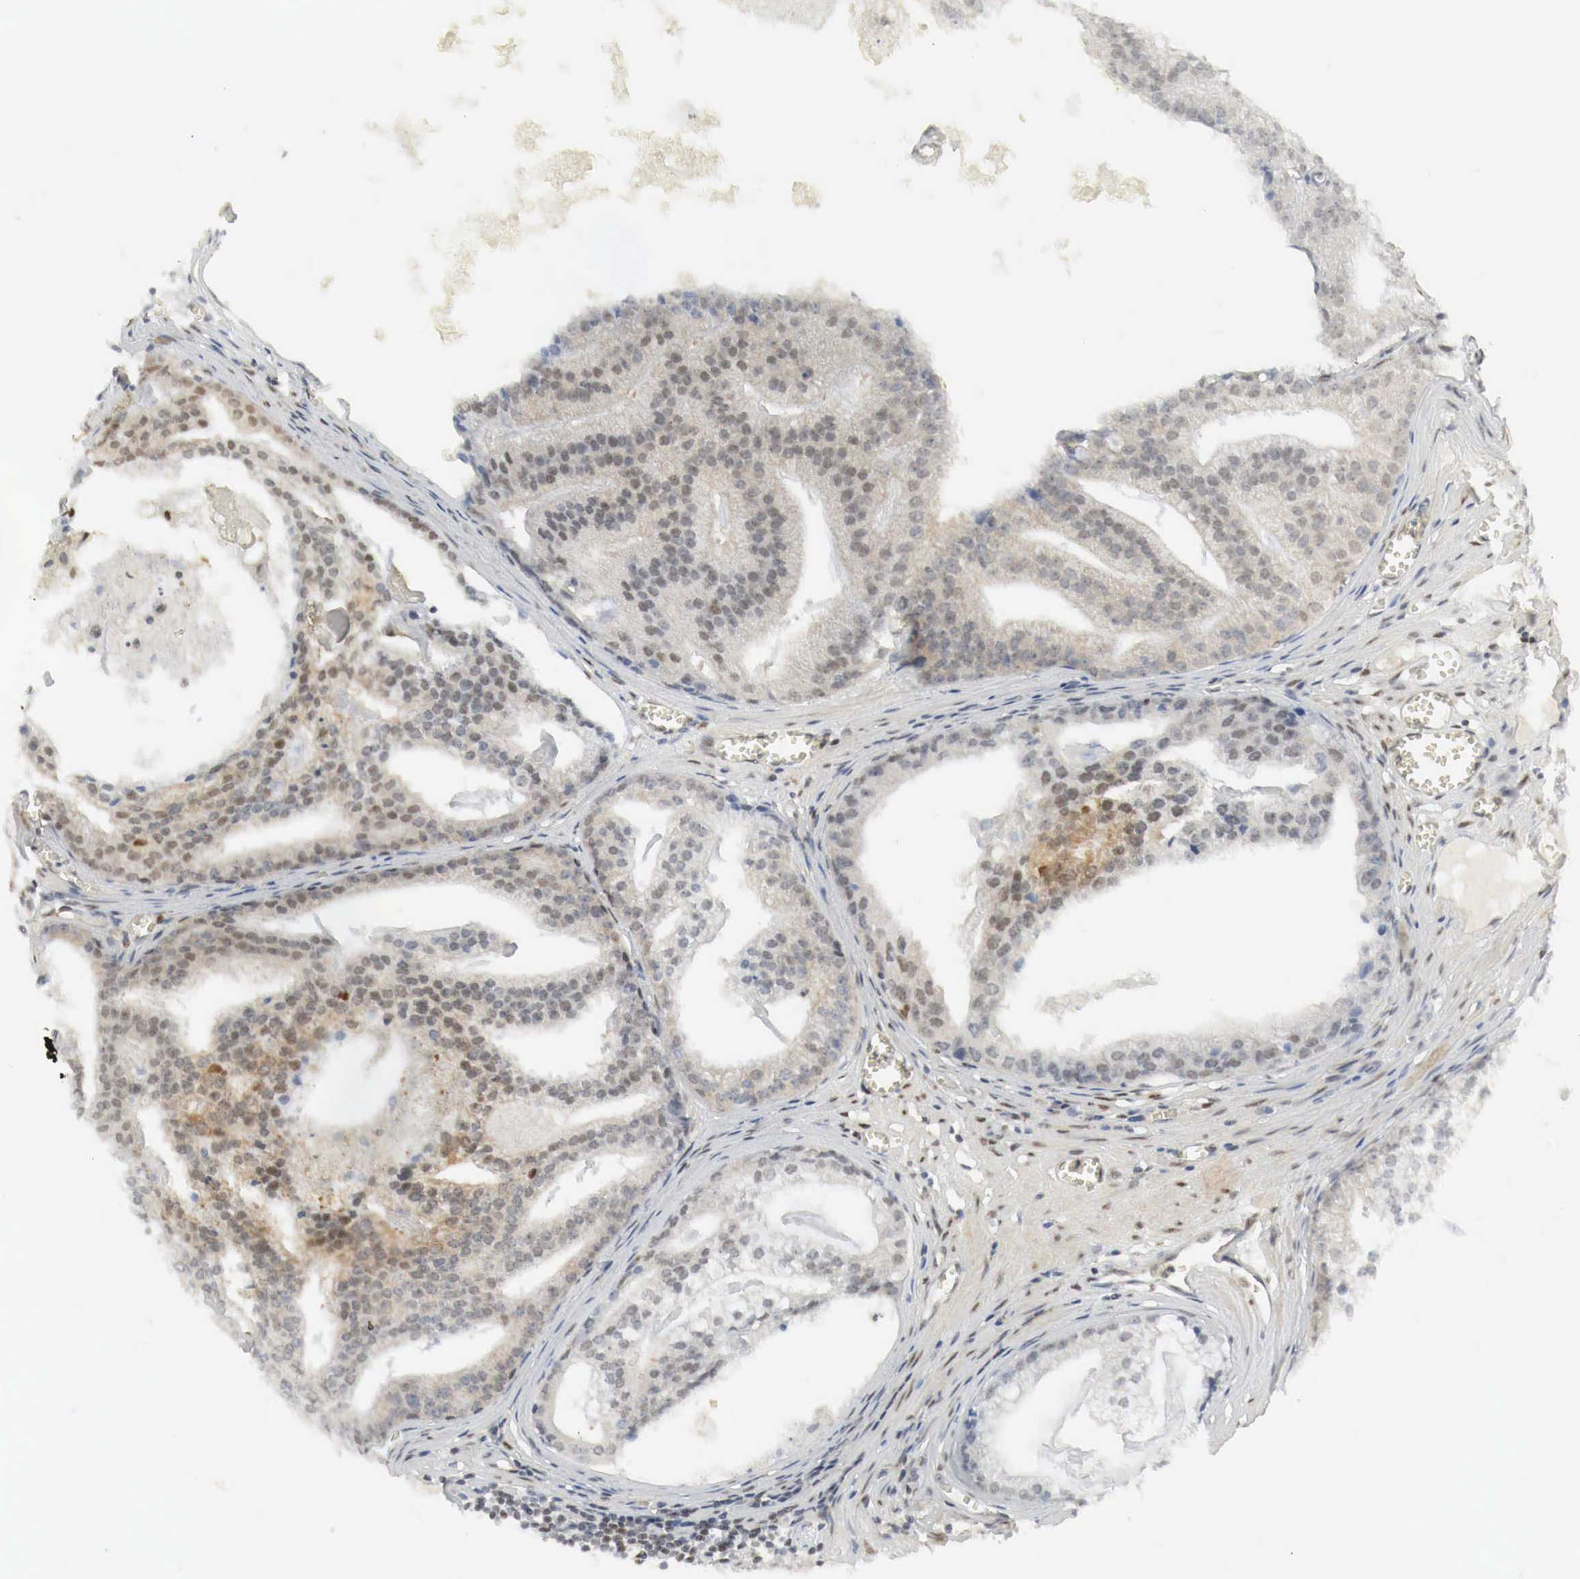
{"staining": {"intensity": "moderate", "quantity": "25%-75%", "location": "cytoplasmic/membranous,nuclear"}, "tissue": "prostate cancer", "cell_type": "Tumor cells", "image_type": "cancer", "snomed": [{"axis": "morphology", "description": "Adenocarcinoma, High grade"}, {"axis": "topography", "description": "Prostate"}], "caption": "High-power microscopy captured an immunohistochemistry (IHC) photomicrograph of prostate high-grade adenocarcinoma, revealing moderate cytoplasmic/membranous and nuclear positivity in approximately 25%-75% of tumor cells.", "gene": "MYC", "patient": {"sex": "male", "age": 56}}